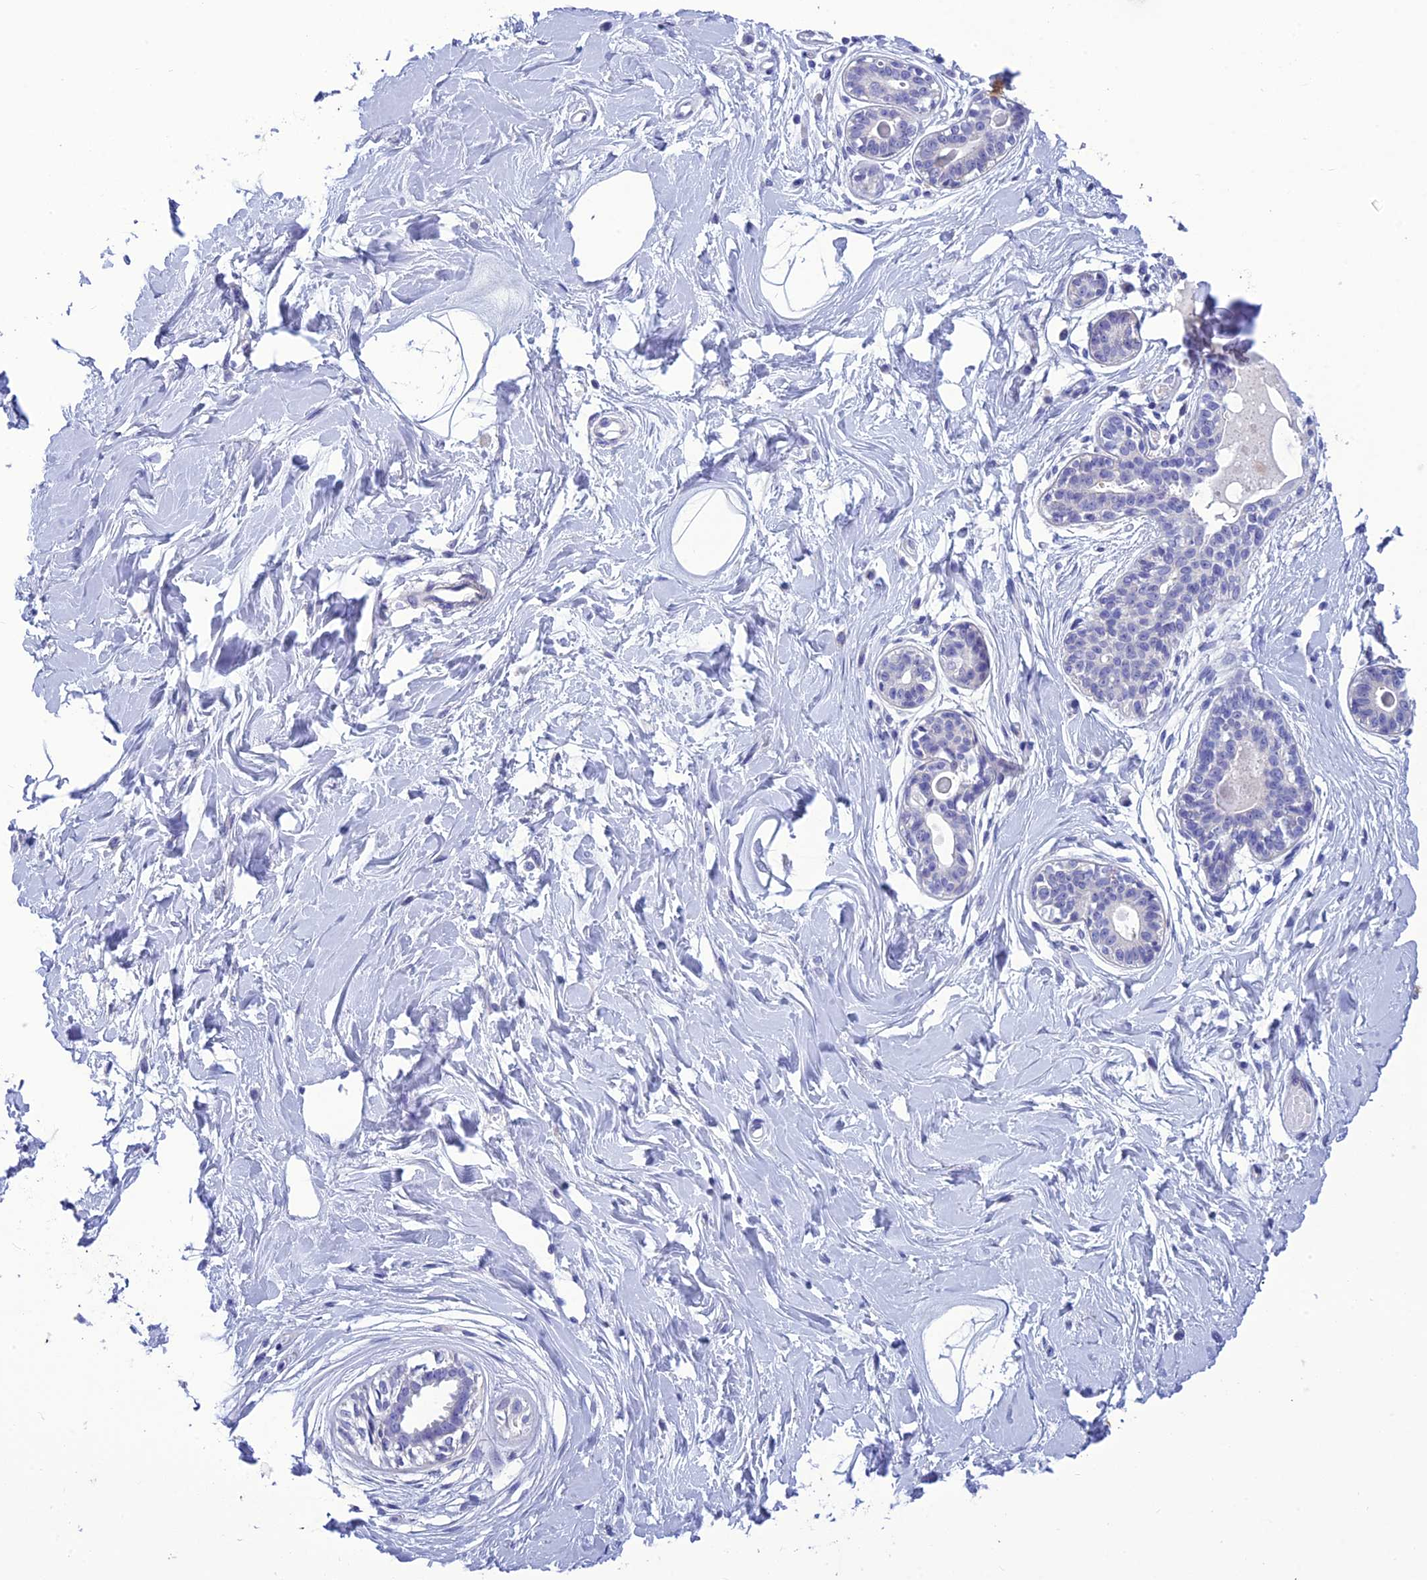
{"staining": {"intensity": "negative", "quantity": "none", "location": "none"}, "tissue": "breast", "cell_type": "Adipocytes", "image_type": "normal", "snomed": [{"axis": "morphology", "description": "Normal tissue, NOS"}, {"axis": "topography", "description": "Breast"}], "caption": "The immunohistochemistry histopathology image has no significant expression in adipocytes of breast.", "gene": "BBS2", "patient": {"sex": "female", "age": 45}}